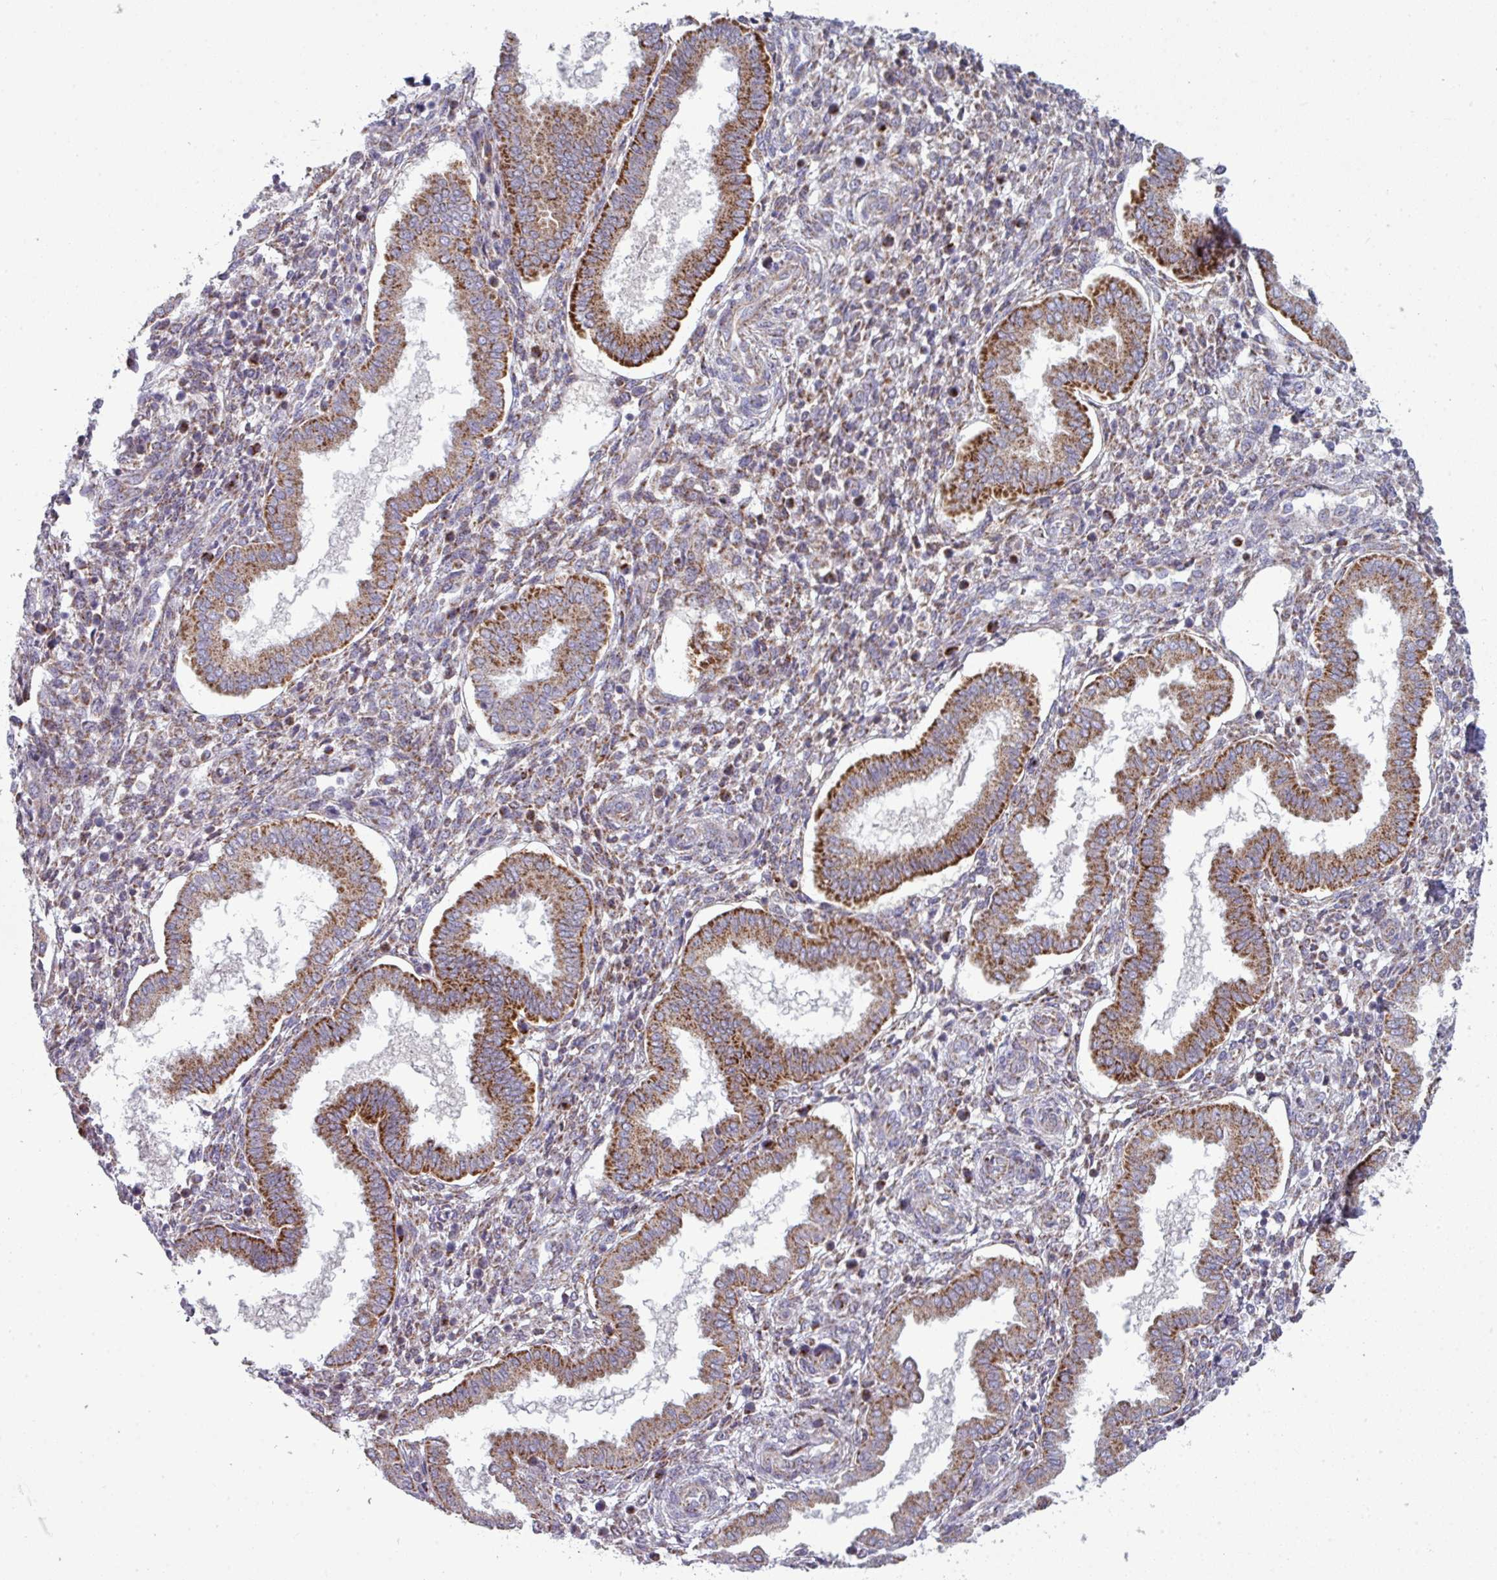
{"staining": {"intensity": "moderate", "quantity": "25%-75%", "location": "cytoplasmic/membranous"}, "tissue": "endometrium", "cell_type": "Cells in endometrial stroma", "image_type": "normal", "snomed": [{"axis": "morphology", "description": "Normal tissue, NOS"}, {"axis": "topography", "description": "Endometrium"}], "caption": "Benign endometrium was stained to show a protein in brown. There is medium levels of moderate cytoplasmic/membranous staining in approximately 25%-75% of cells in endometrial stroma.", "gene": "ZNF615", "patient": {"sex": "female", "age": 24}}